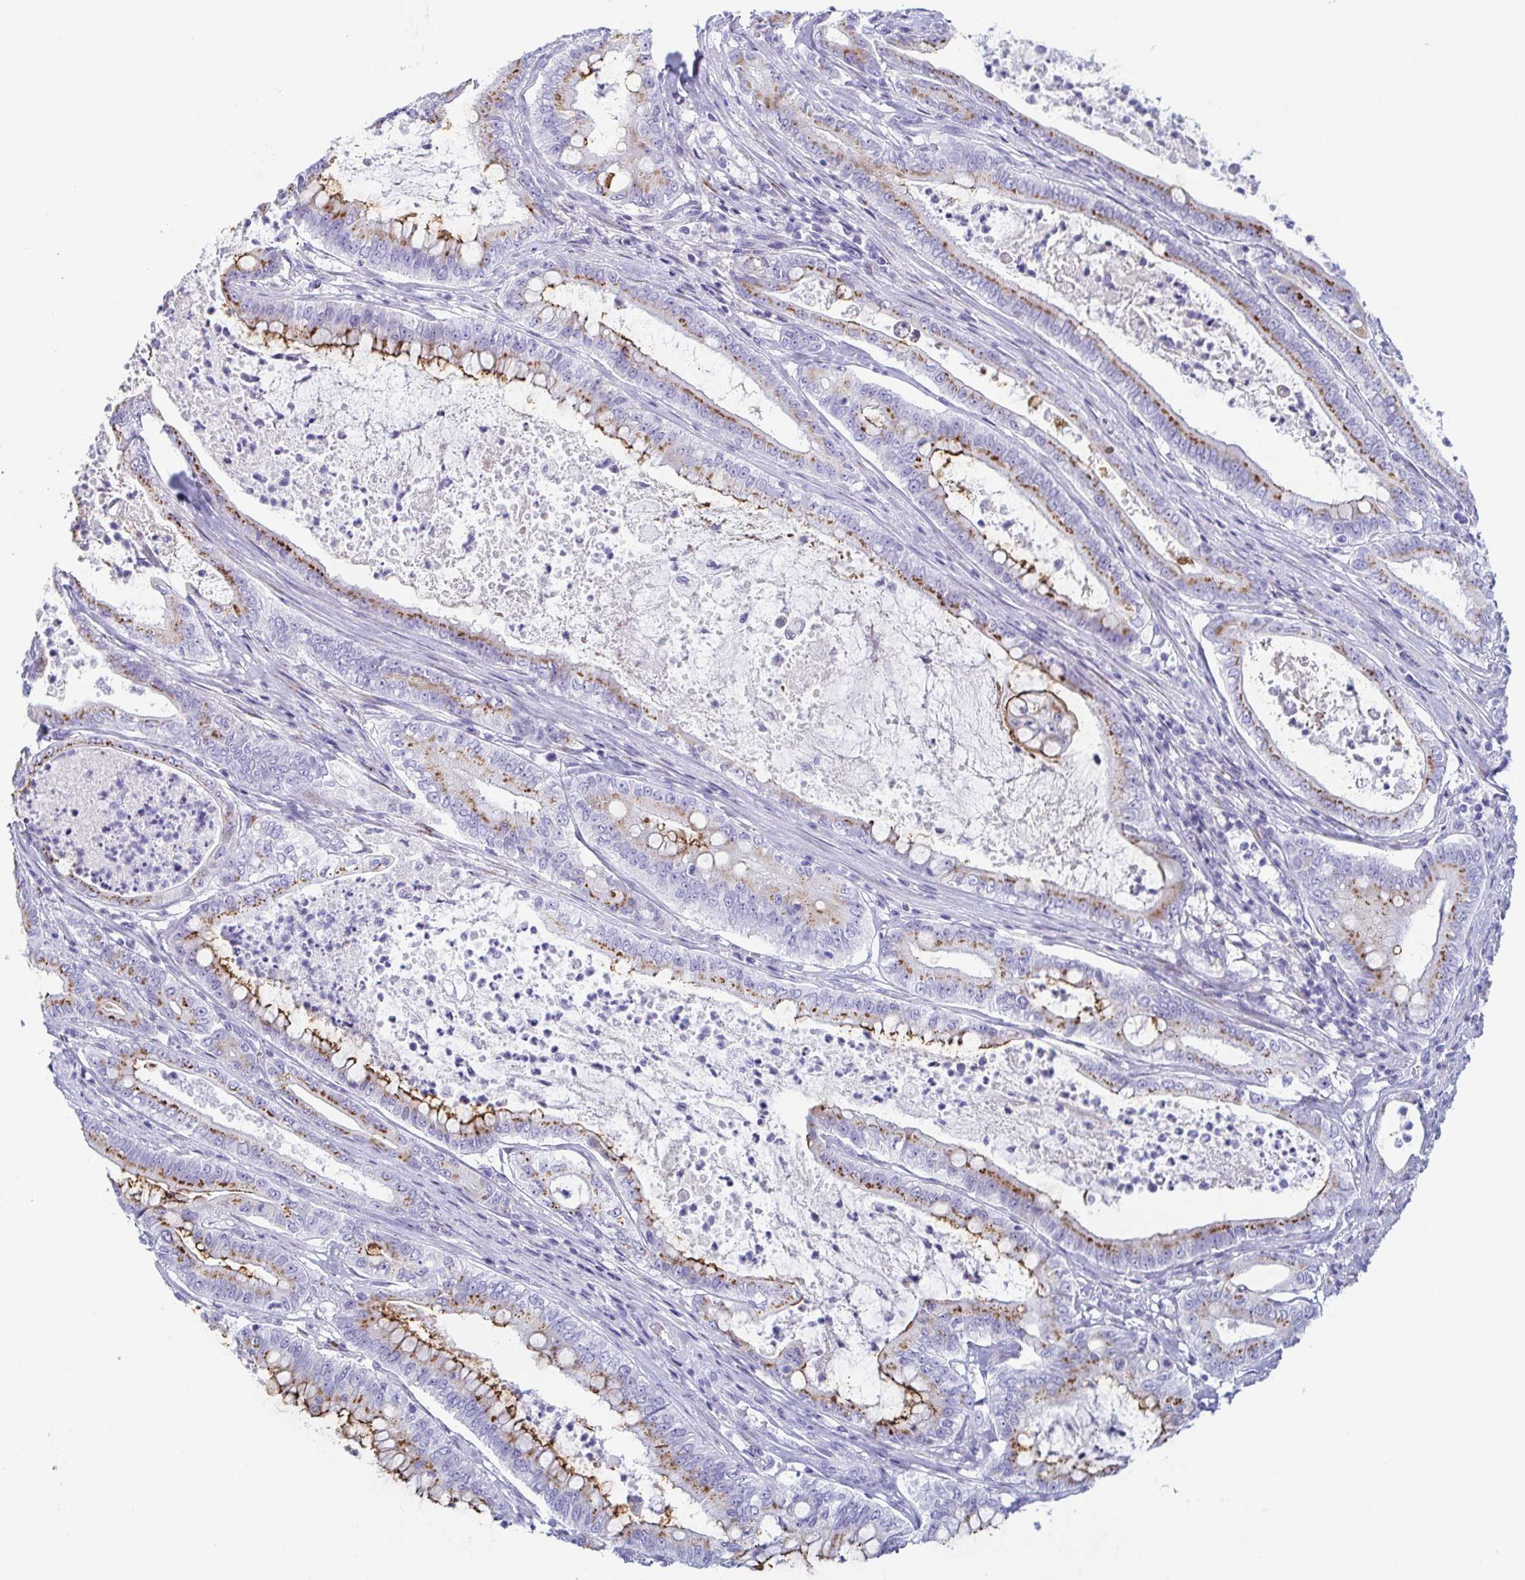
{"staining": {"intensity": "moderate", "quantity": ">75%", "location": "cytoplasmic/membranous"}, "tissue": "pancreatic cancer", "cell_type": "Tumor cells", "image_type": "cancer", "snomed": [{"axis": "morphology", "description": "Adenocarcinoma, NOS"}, {"axis": "topography", "description": "Pancreas"}], "caption": "This micrograph shows IHC staining of human adenocarcinoma (pancreatic), with medium moderate cytoplasmic/membranous positivity in about >75% of tumor cells.", "gene": "LDLRAD1", "patient": {"sex": "male", "age": 71}}